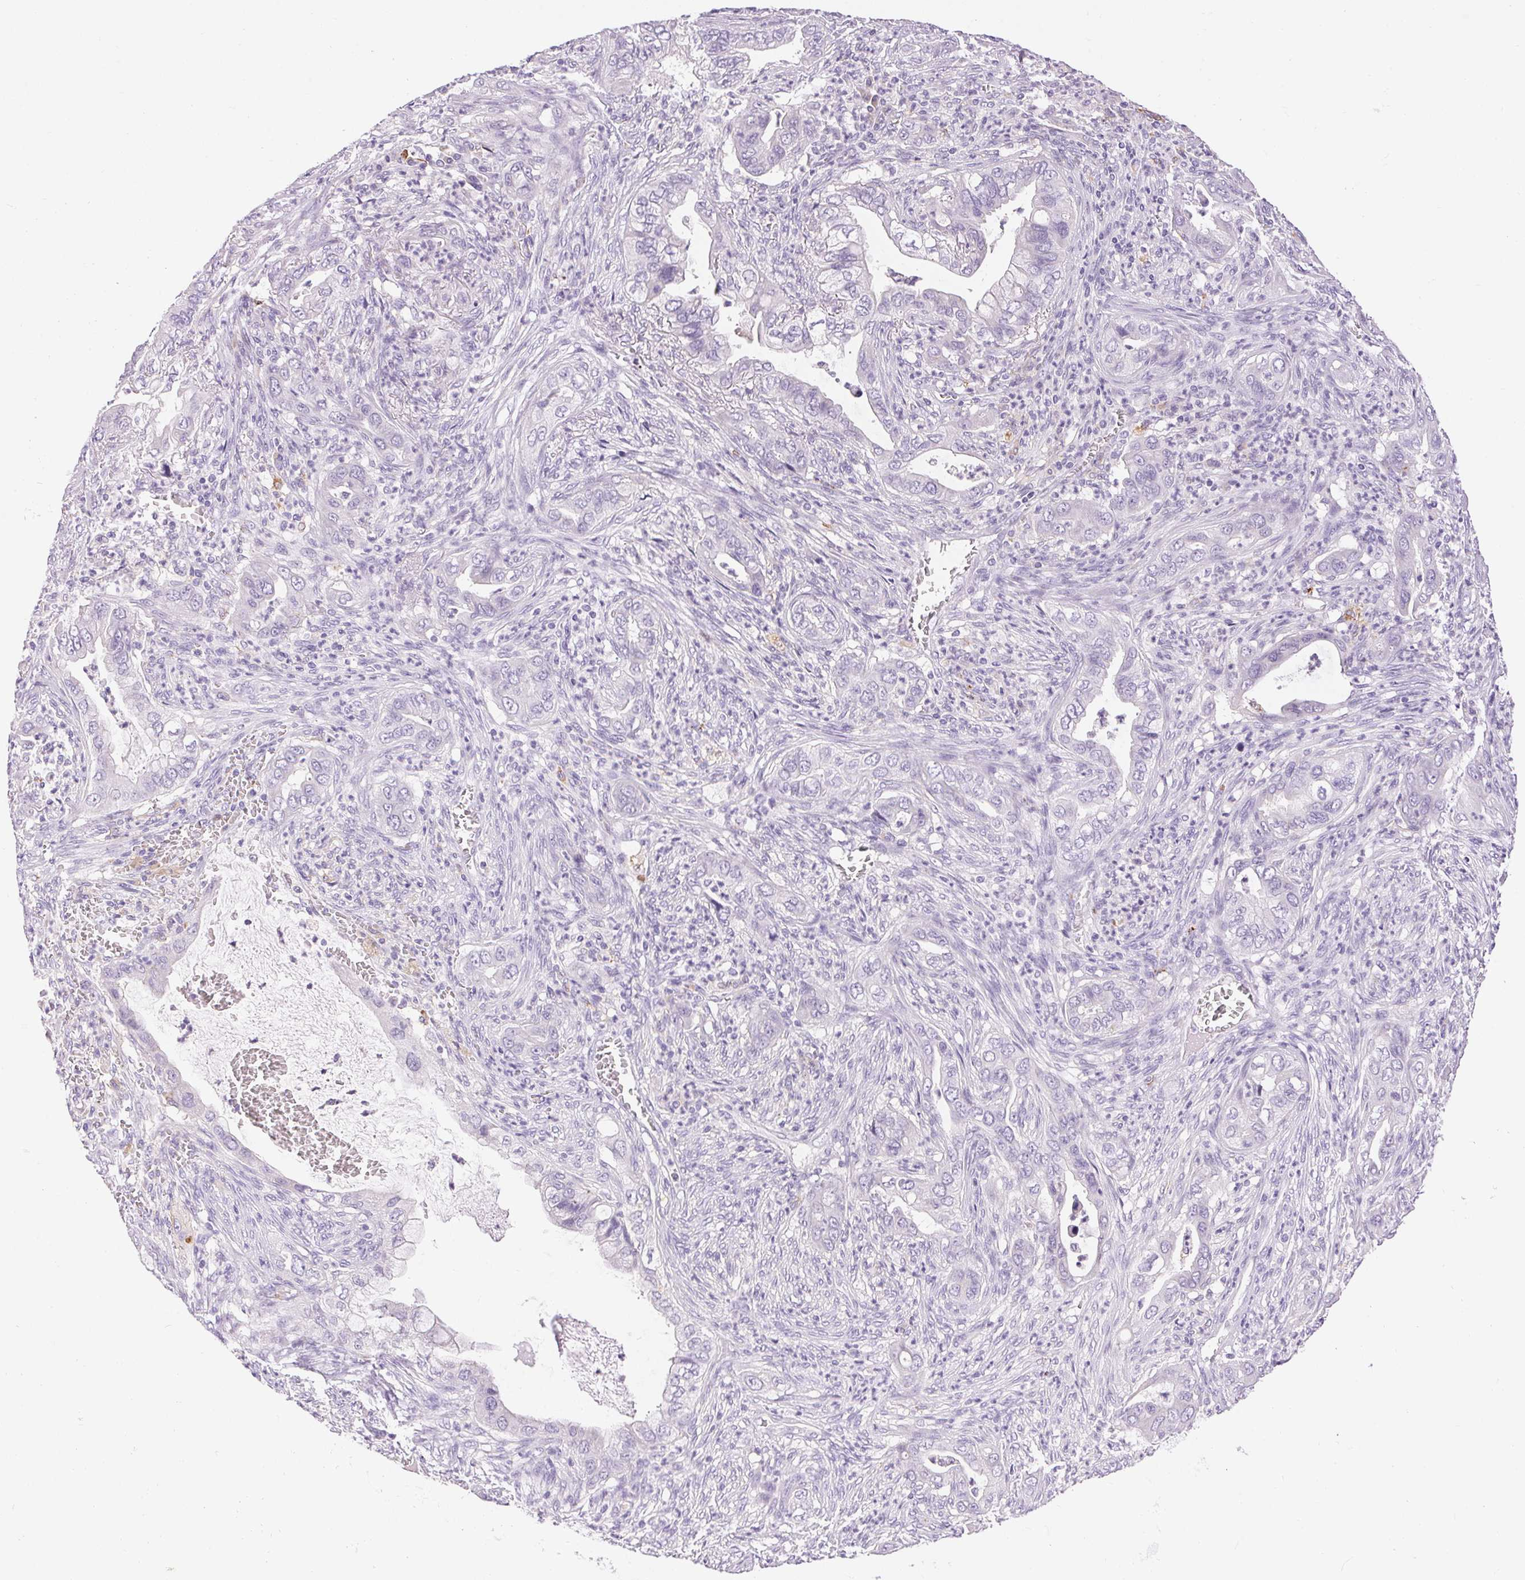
{"staining": {"intensity": "negative", "quantity": "none", "location": "none"}, "tissue": "lung cancer", "cell_type": "Tumor cells", "image_type": "cancer", "snomed": [{"axis": "morphology", "description": "Adenocarcinoma, NOS"}, {"axis": "topography", "description": "Lung"}], "caption": "IHC histopathology image of neoplastic tissue: human adenocarcinoma (lung) stained with DAB (3,3'-diaminobenzidine) exhibits no significant protein expression in tumor cells.", "gene": "PNLIPRP3", "patient": {"sex": "male", "age": 65}}